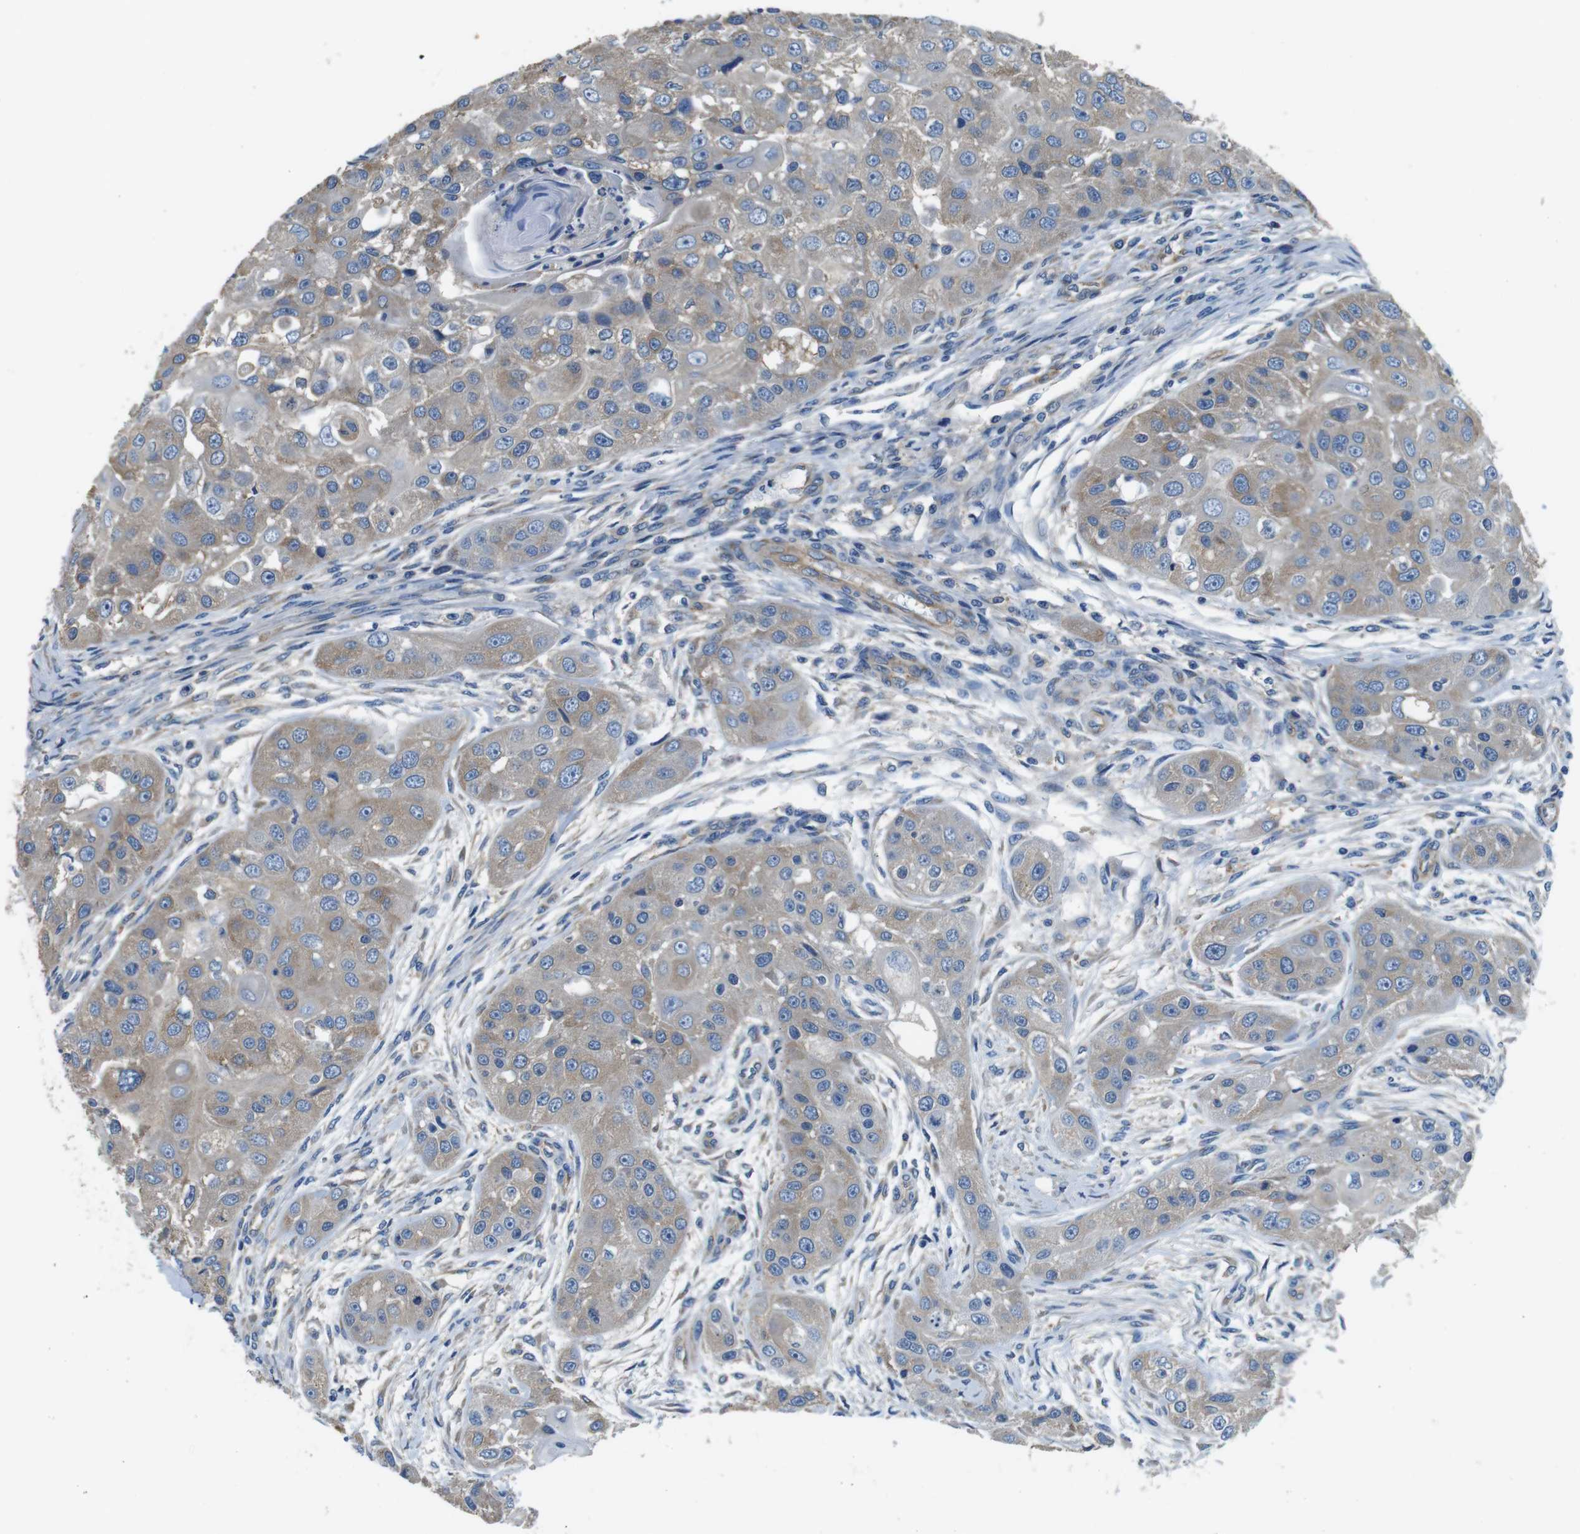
{"staining": {"intensity": "moderate", "quantity": ">75%", "location": "cytoplasmic/membranous"}, "tissue": "head and neck cancer", "cell_type": "Tumor cells", "image_type": "cancer", "snomed": [{"axis": "morphology", "description": "Normal tissue, NOS"}, {"axis": "morphology", "description": "Squamous cell carcinoma, NOS"}, {"axis": "topography", "description": "Skeletal muscle"}, {"axis": "topography", "description": "Head-Neck"}], "caption": "Tumor cells exhibit moderate cytoplasmic/membranous staining in approximately >75% of cells in head and neck cancer. The staining was performed using DAB (3,3'-diaminobenzidine), with brown indicating positive protein expression. Nuclei are stained blue with hematoxylin.", "gene": "DENND4C", "patient": {"sex": "male", "age": 51}}